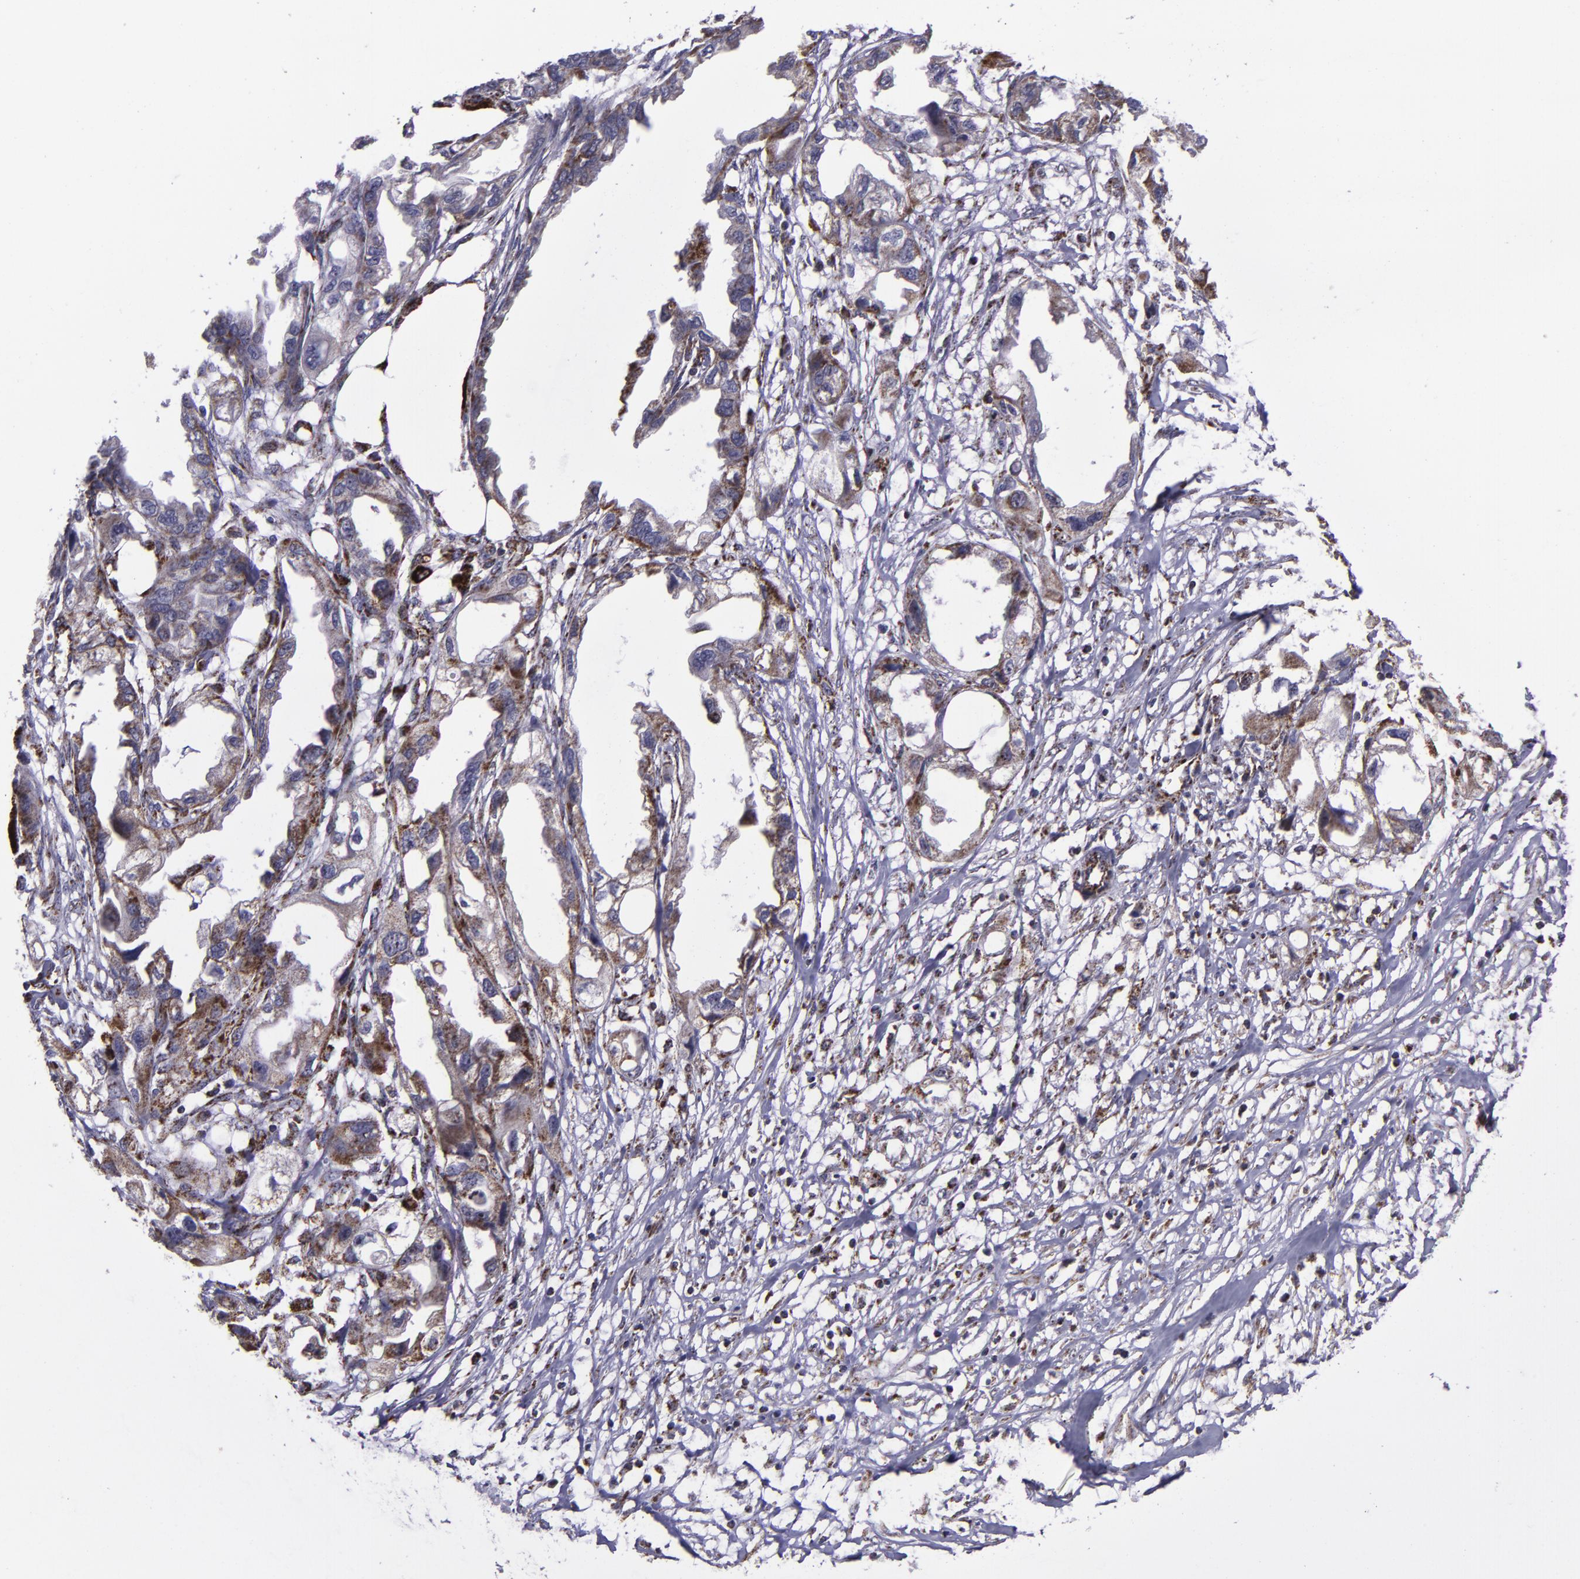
{"staining": {"intensity": "moderate", "quantity": "25%-75%", "location": "cytoplasmic/membranous"}, "tissue": "endometrial cancer", "cell_type": "Tumor cells", "image_type": "cancer", "snomed": [{"axis": "morphology", "description": "Adenocarcinoma, NOS"}, {"axis": "topography", "description": "Endometrium"}], "caption": "Immunohistochemical staining of human endometrial adenocarcinoma reveals medium levels of moderate cytoplasmic/membranous positivity in approximately 25%-75% of tumor cells.", "gene": "LONP1", "patient": {"sex": "female", "age": 67}}